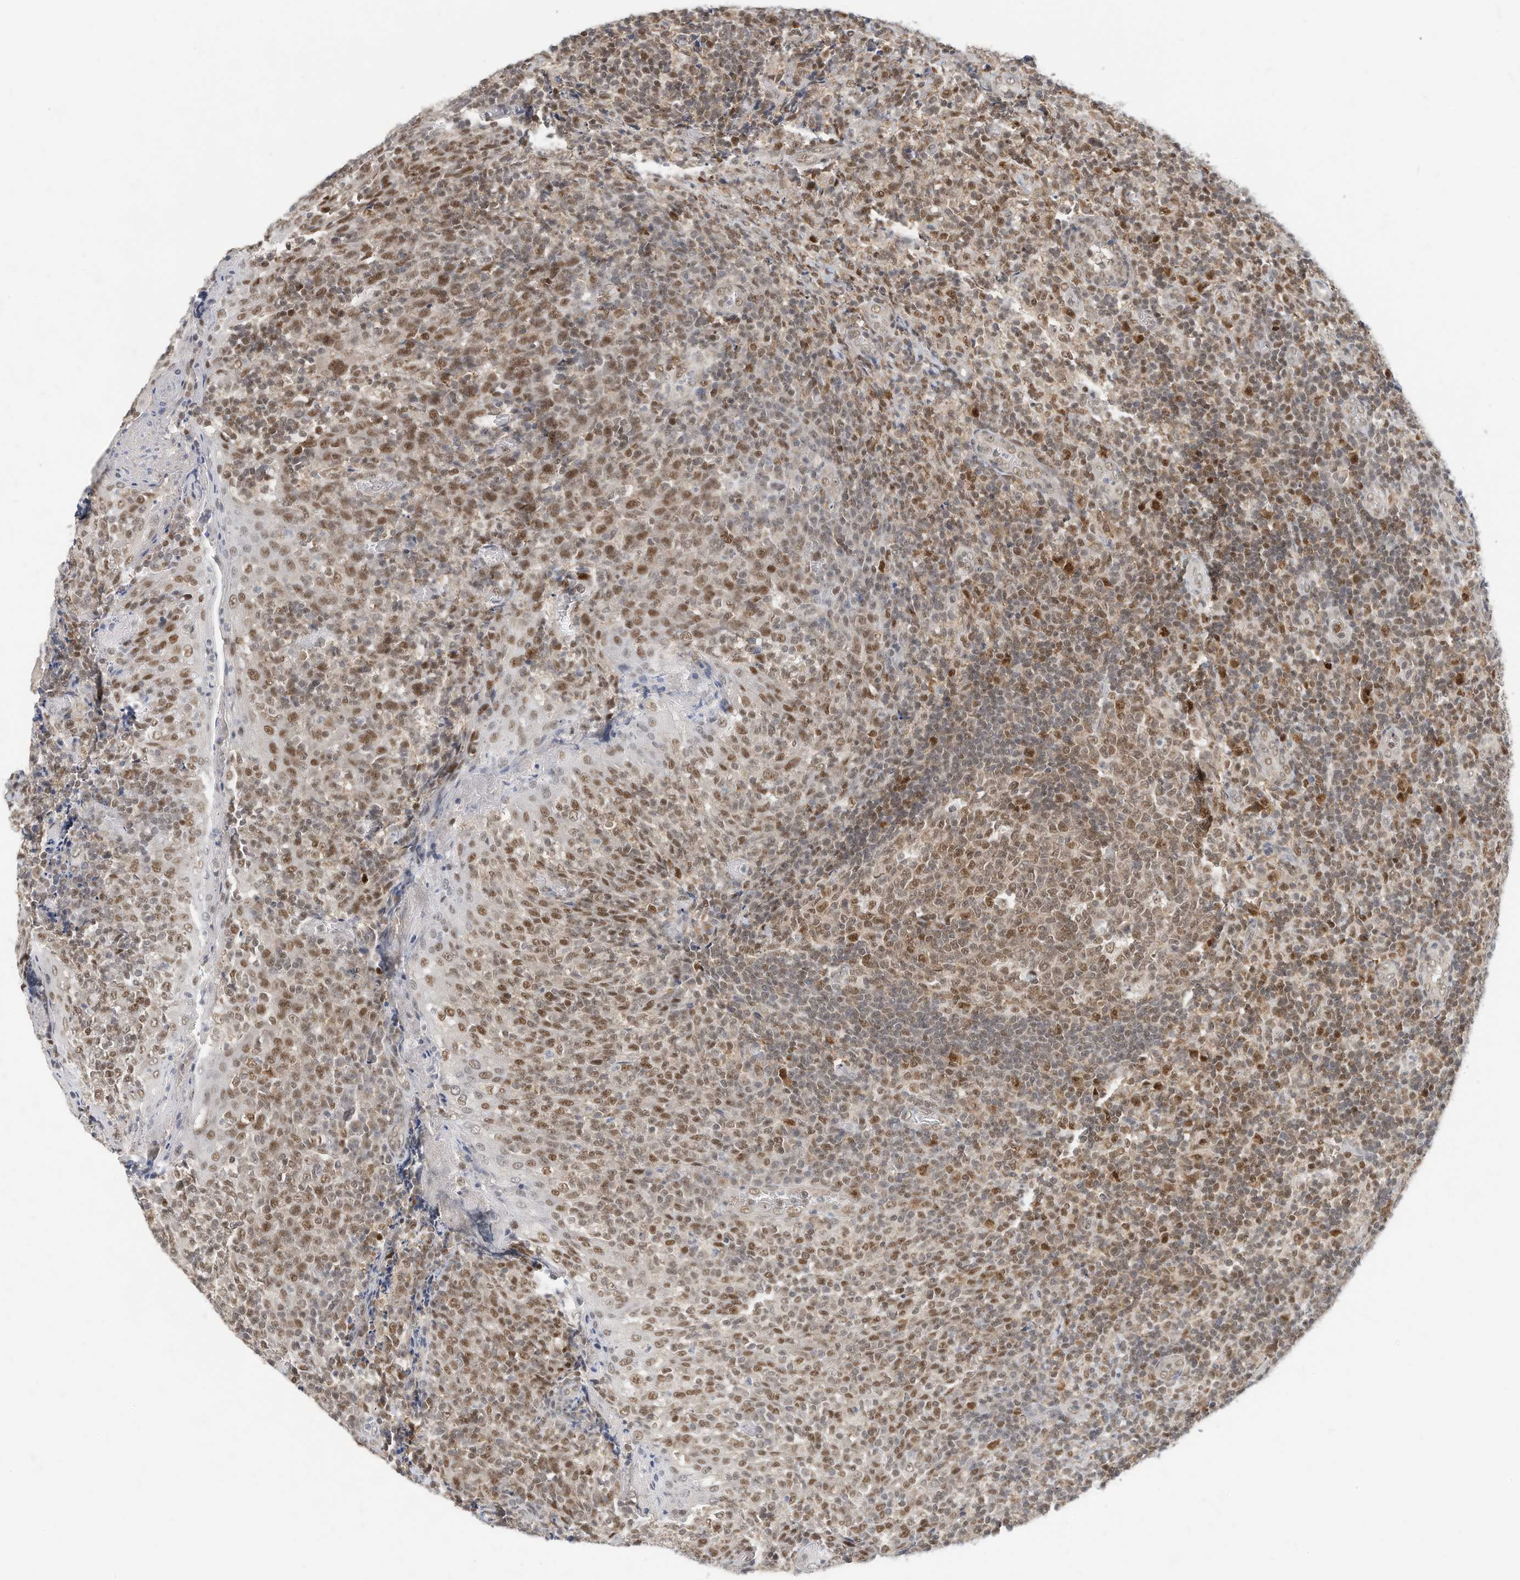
{"staining": {"intensity": "moderate", "quantity": "25%-75%", "location": "nuclear"}, "tissue": "tonsil", "cell_type": "Germinal center cells", "image_type": "normal", "snomed": [{"axis": "morphology", "description": "Normal tissue, NOS"}, {"axis": "topography", "description": "Tonsil"}], "caption": "Protein expression analysis of unremarkable human tonsil reveals moderate nuclear positivity in approximately 25%-75% of germinal center cells. Immunohistochemistry stains the protein in brown and the nuclei are stained blue.", "gene": "OGT", "patient": {"sex": "female", "age": 19}}